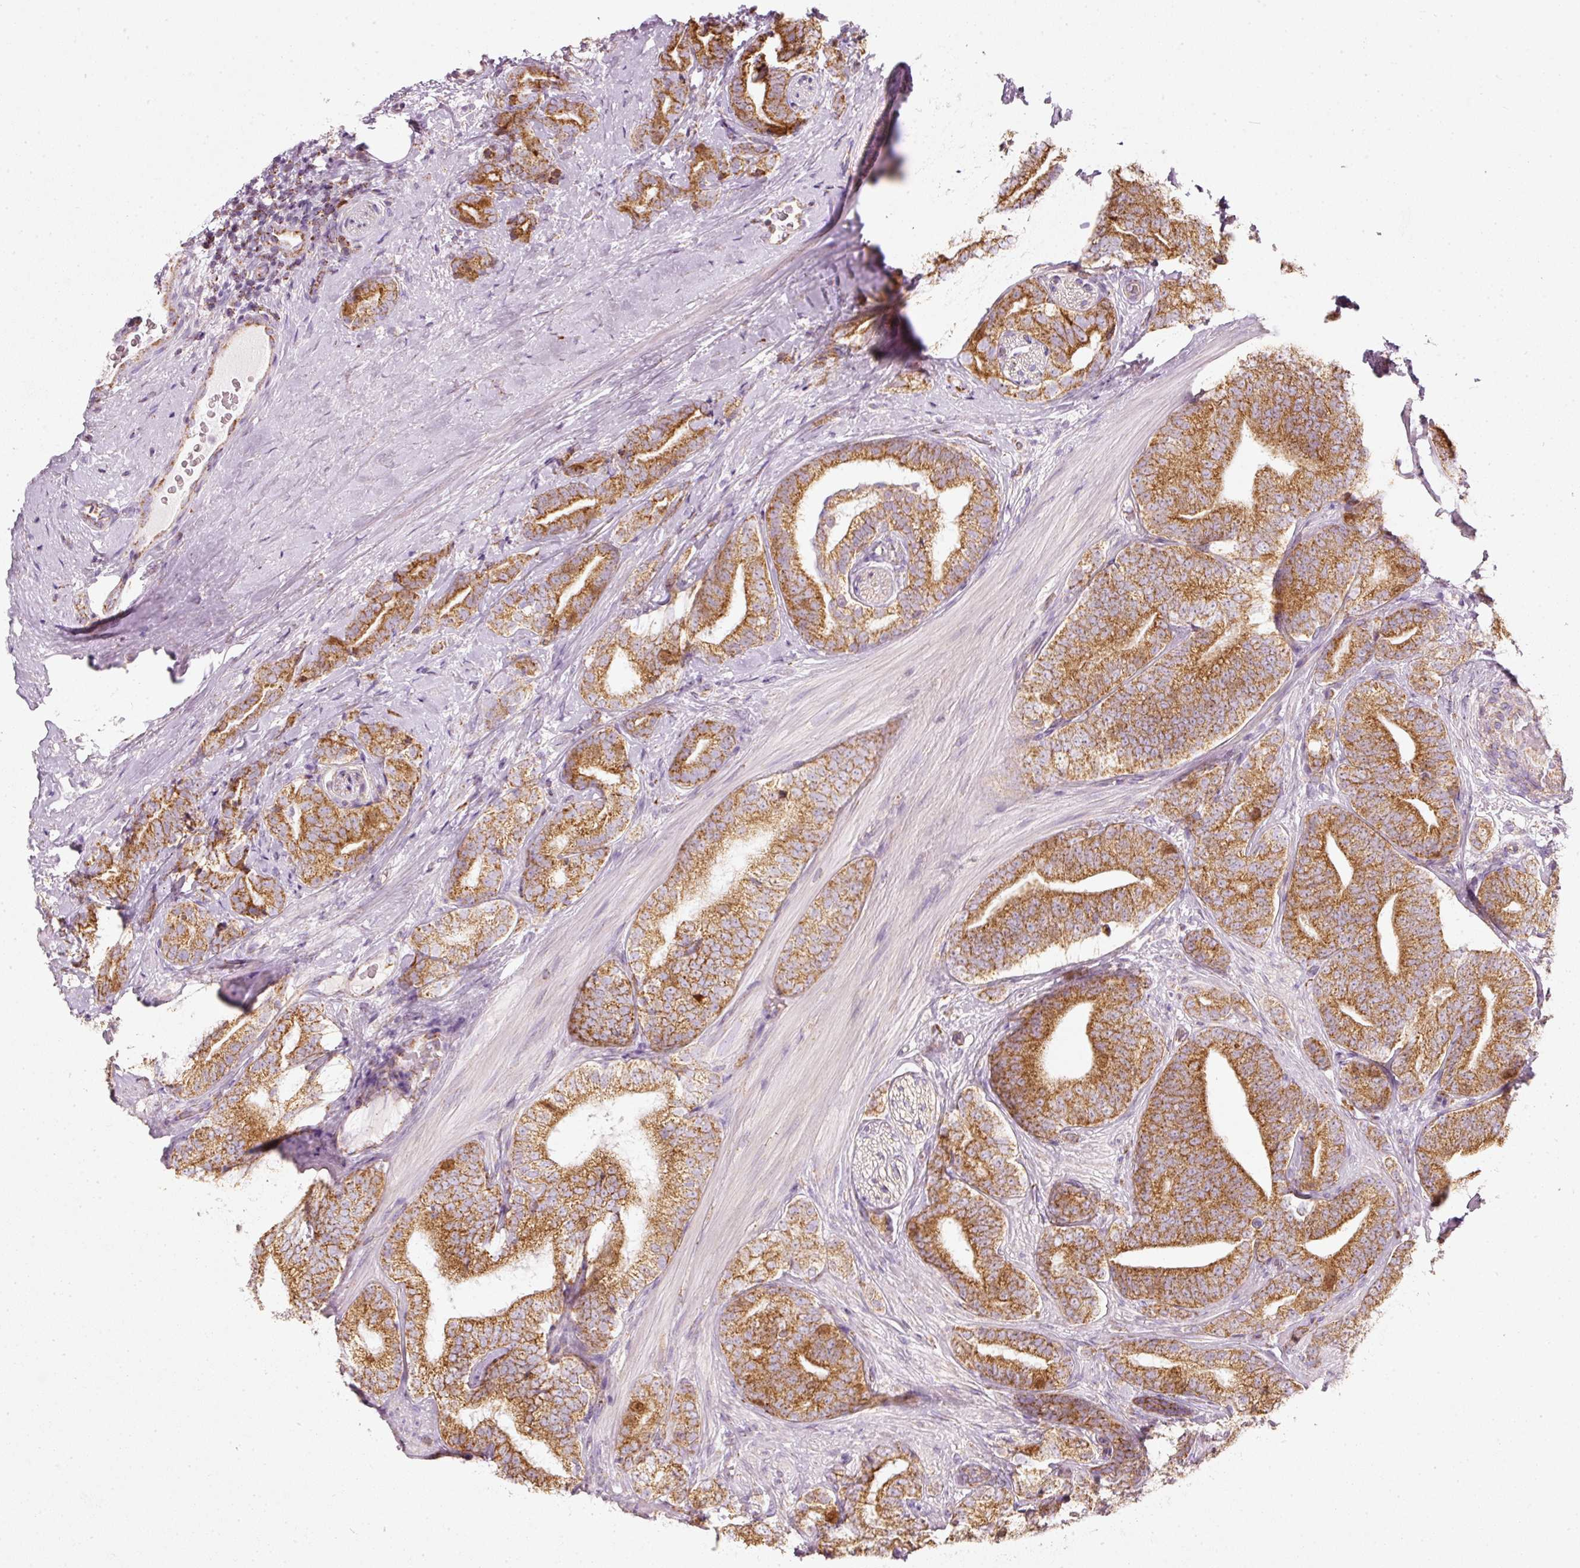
{"staining": {"intensity": "moderate", "quantity": ">75%", "location": "cytoplasmic/membranous"}, "tissue": "prostate cancer", "cell_type": "Tumor cells", "image_type": "cancer", "snomed": [{"axis": "morphology", "description": "Adenocarcinoma, High grade"}, {"axis": "topography", "description": "Prostate"}], "caption": "There is medium levels of moderate cytoplasmic/membranous expression in tumor cells of prostate cancer (adenocarcinoma (high-grade)), as demonstrated by immunohistochemical staining (brown color).", "gene": "DUT", "patient": {"sex": "male", "age": 72}}